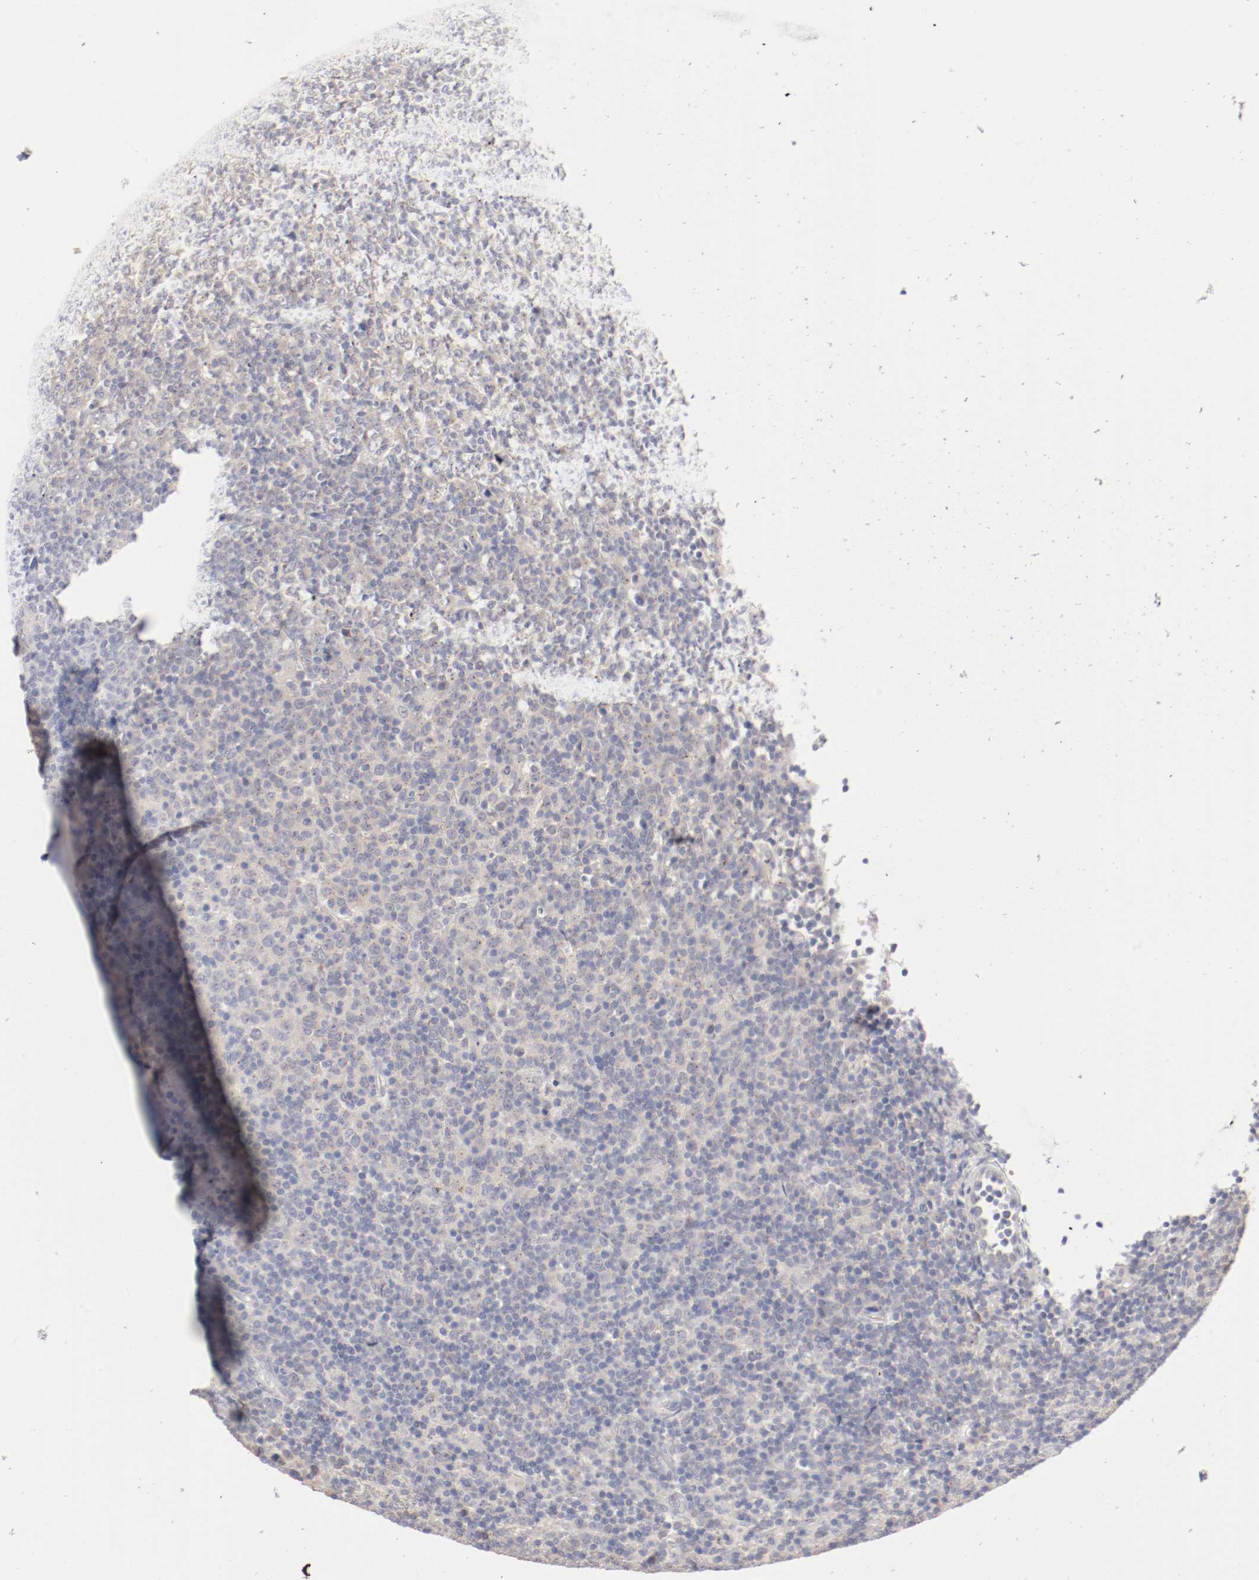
{"staining": {"intensity": "weak", "quantity": "25%-75%", "location": "cytoplasmic/membranous"}, "tissue": "lymphoma", "cell_type": "Tumor cells", "image_type": "cancer", "snomed": [{"axis": "morphology", "description": "Malignant lymphoma, non-Hodgkin's type, Low grade"}, {"axis": "topography", "description": "Lymph node"}], "caption": "Protein positivity by IHC displays weak cytoplasmic/membranous positivity in approximately 25%-75% of tumor cells in lymphoma. (DAB (3,3'-diaminobenzidine) = brown stain, brightfield microscopy at high magnification).", "gene": "DNAL4", "patient": {"sex": "male", "age": 70}}